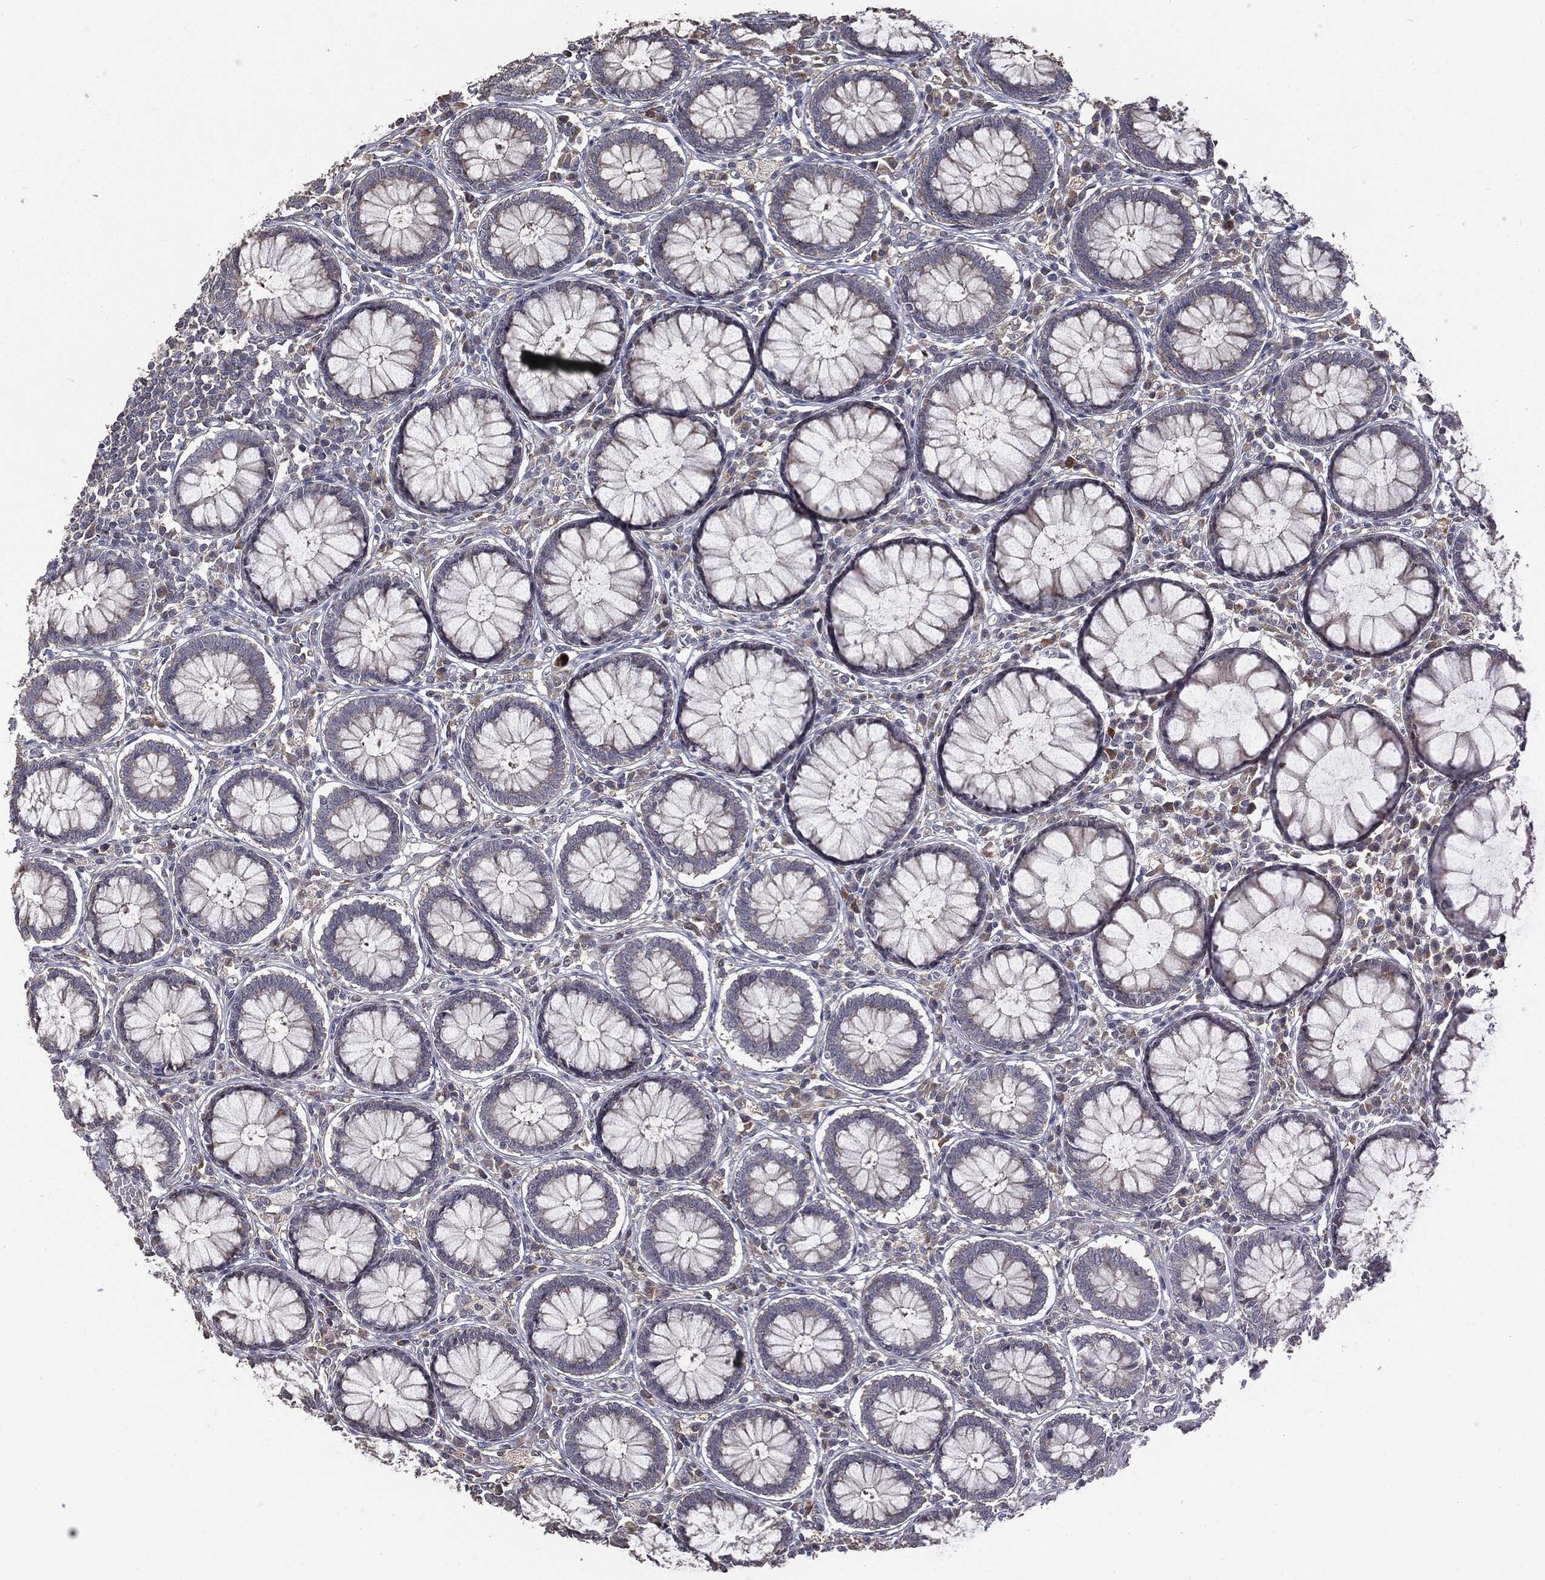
{"staining": {"intensity": "weak", "quantity": ">75%", "location": "cytoplasmic/membranous"}, "tissue": "colon", "cell_type": "Endothelial cells", "image_type": "normal", "snomed": [{"axis": "morphology", "description": "Normal tissue, NOS"}, {"axis": "topography", "description": "Colon"}], "caption": "Brown immunohistochemical staining in benign colon shows weak cytoplasmic/membranous staining in about >75% of endothelial cells. The protein is stained brown, and the nuclei are stained in blue (DAB (3,3'-diaminobenzidine) IHC with brightfield microscopy, high magnification).", "gene": "MTOR", "patient": {"sex": "male", "age": 65}}